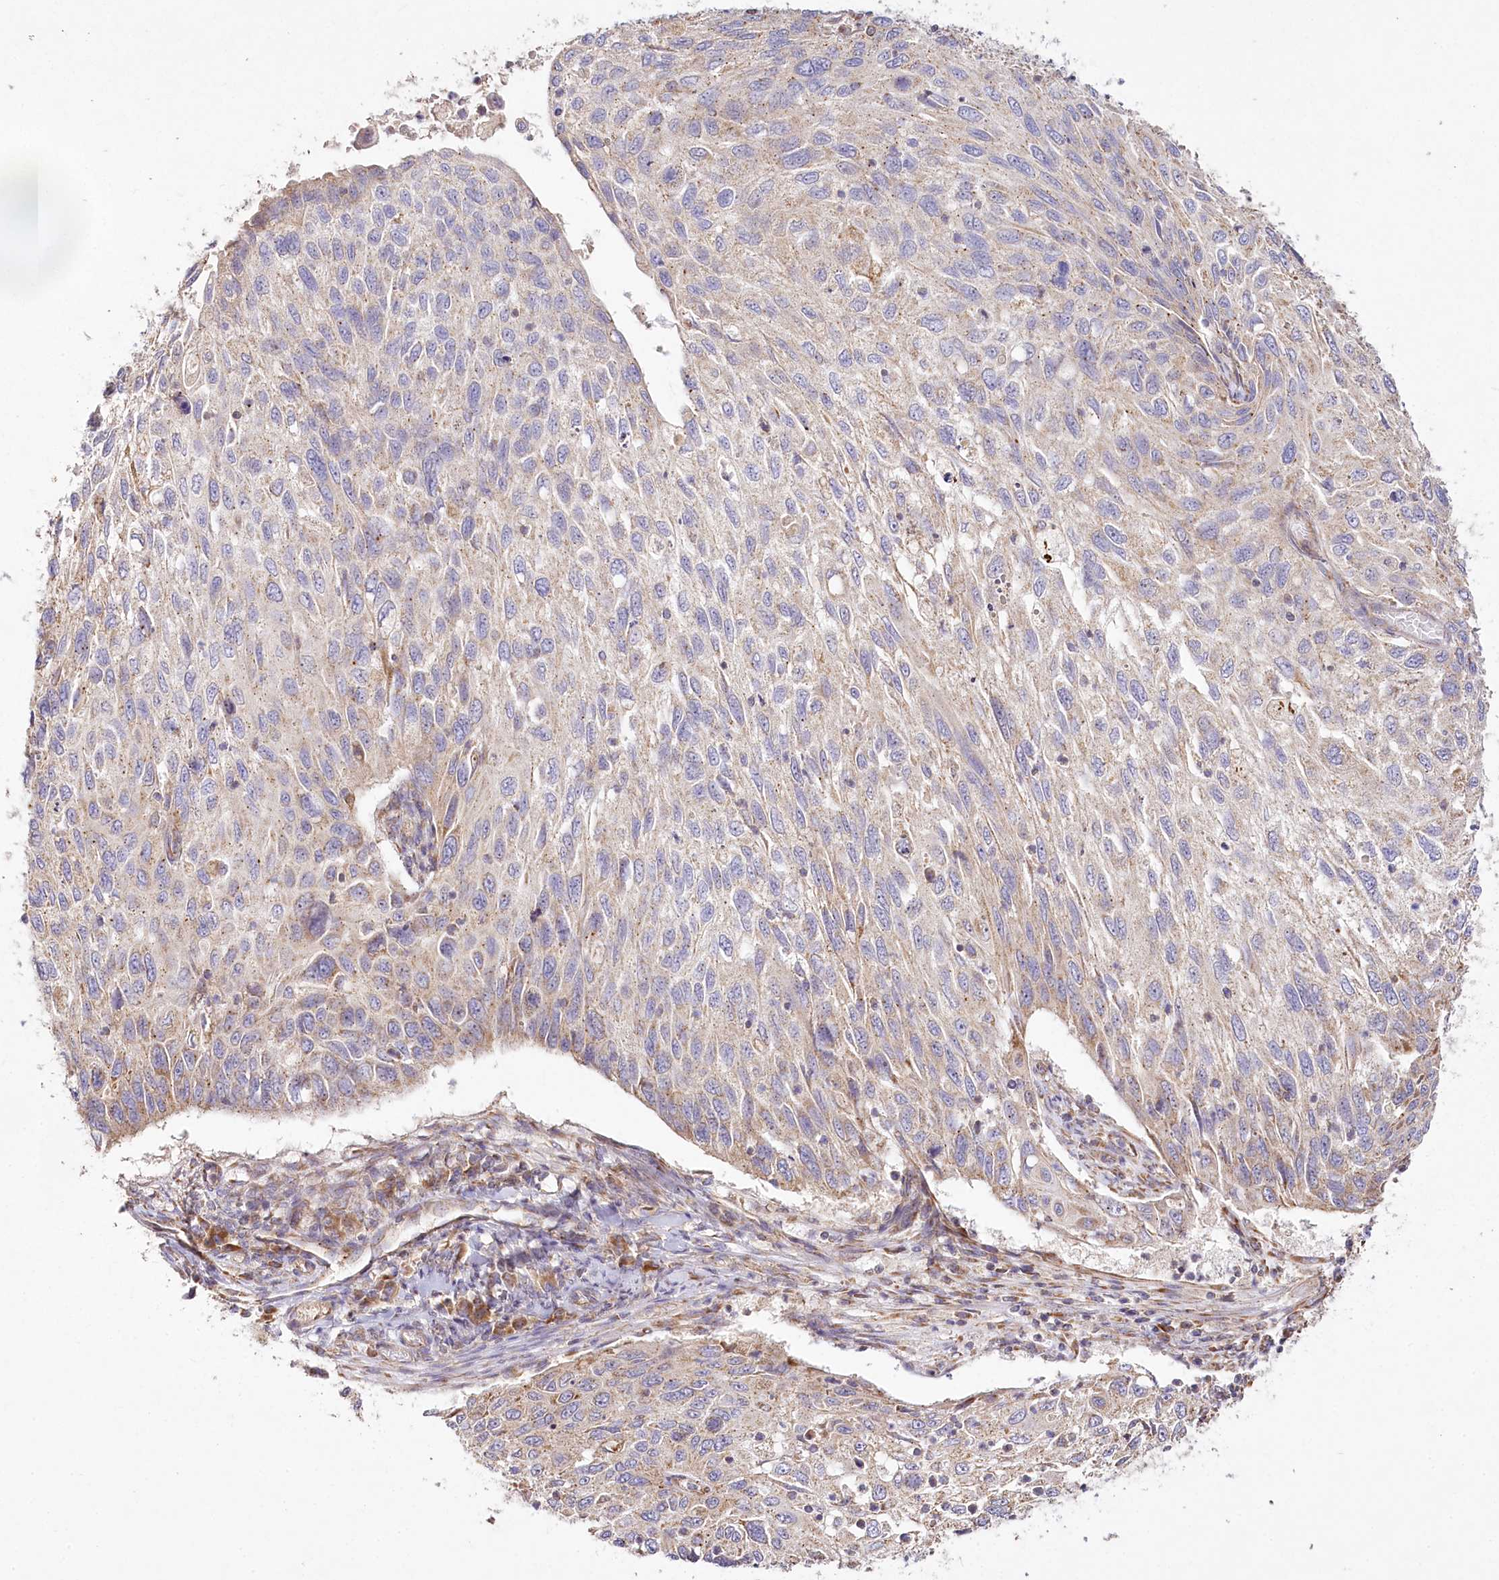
{"staining": {"intensity": "weak", "quantity": "<25%", "location": "cytoplasmic/membranous"}, "tissue": "cervical cancer", "cell_type": "Tumor cells", "image_type": "cancer", "snomed": [{"axis": "morphology", "description": "Squamous cell carcinoma, NOS"}, {"axis": "topography", "description": "Cervix"}], "caption": "This is an immunohistochemistry micrograph of cervical cancer. There is no expression in tumor cells.", "gene": "ACOX2", "patient": {"sex": "female", "age": 70}}